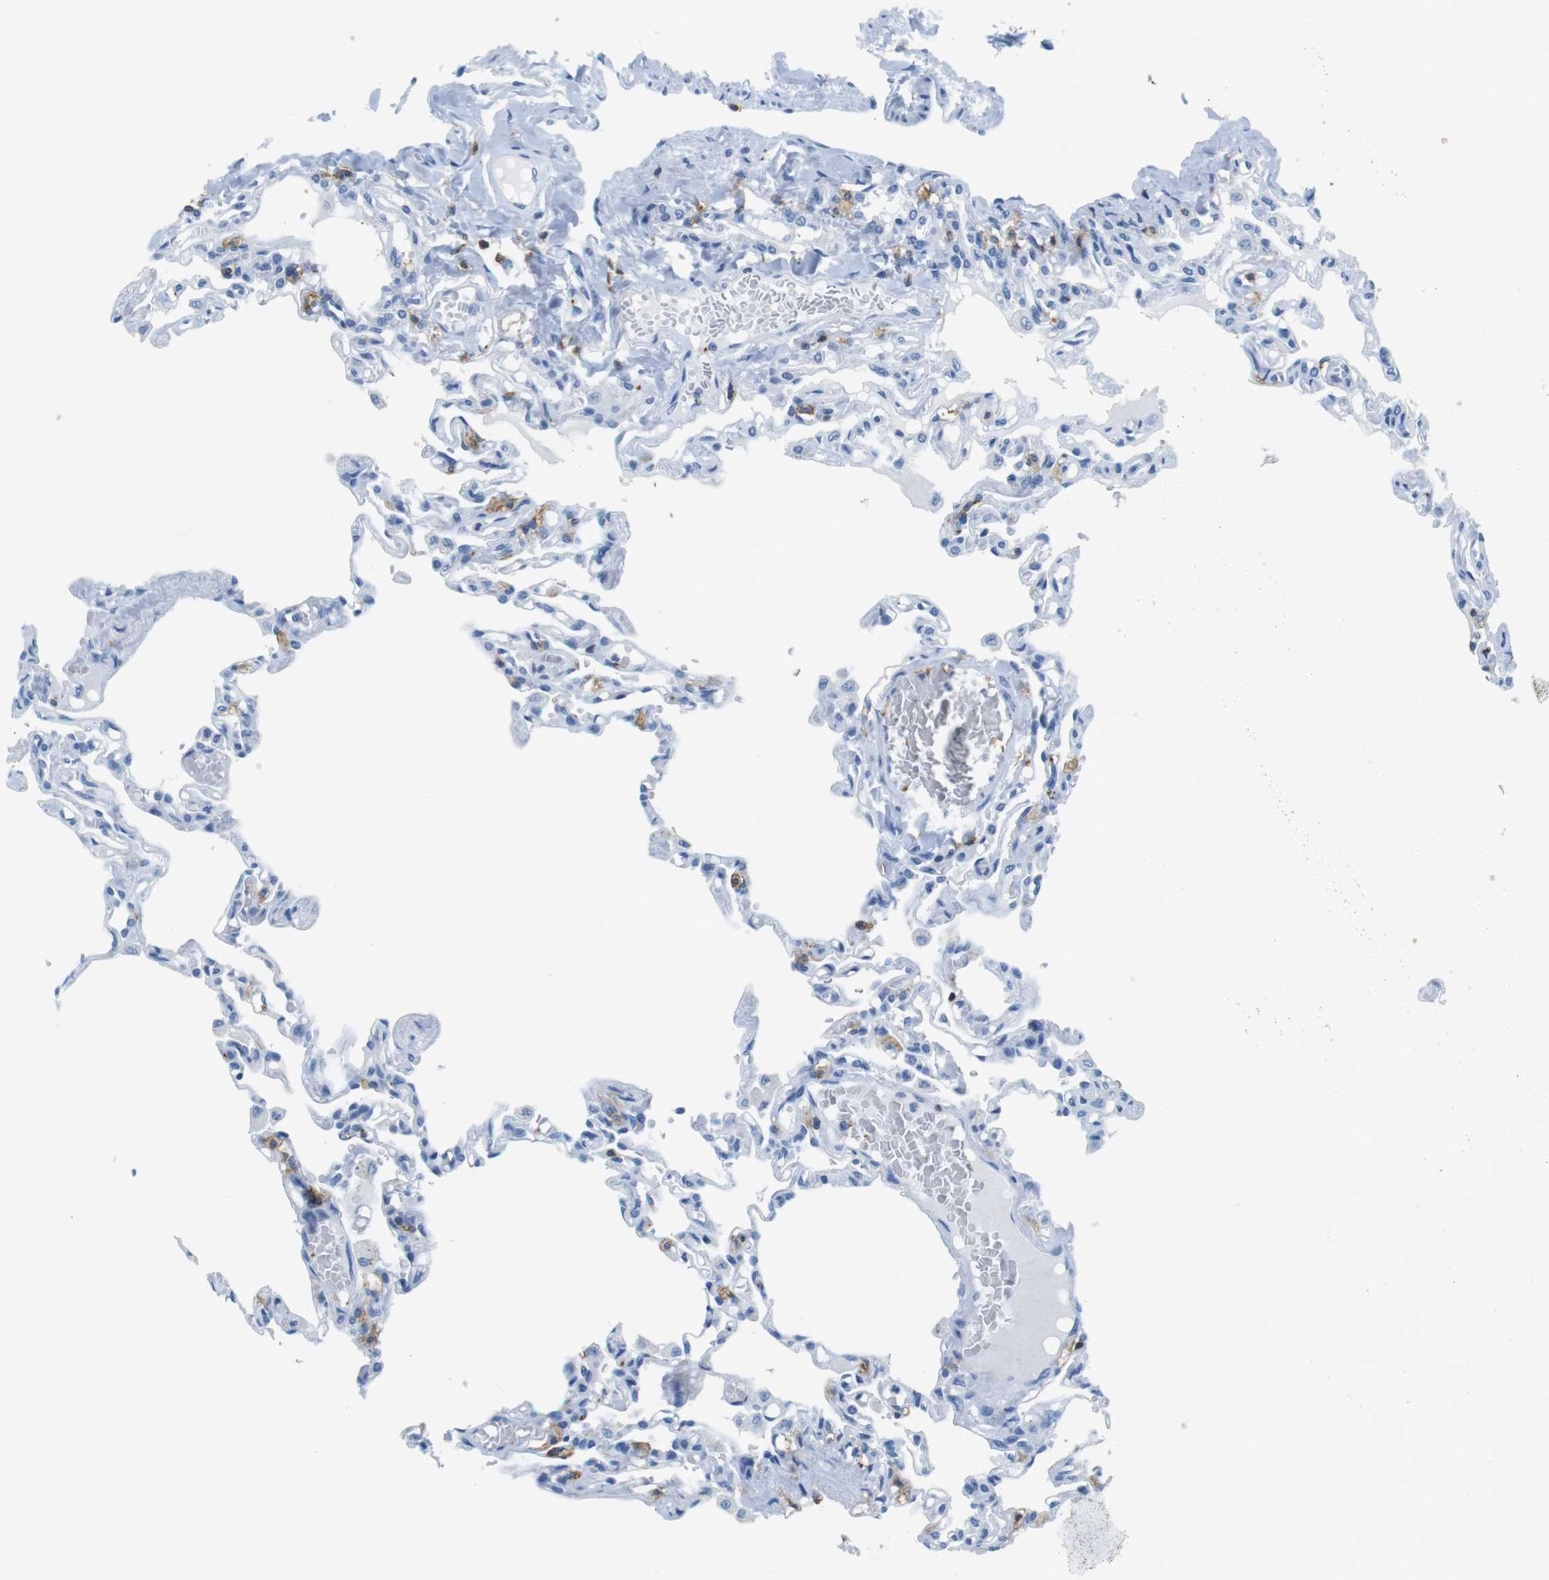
{"staining": {"intensity": "negative", "quantity": "none", "location": "none"}, "tissue": "lung", "cell_type": "Alveolar cells", "image_type": "normal", "snomed": [{"axis": "morphology", "description": "Normal tissue, NOS"}, {"axis": "topography", "description": "Lung"}], "caption": "Human lung stained for a protein using immunohistochemistry reveals no positivity in alveolar cells.", "gene": "LAT", "patient": {"sex": "male", "age": 21}}